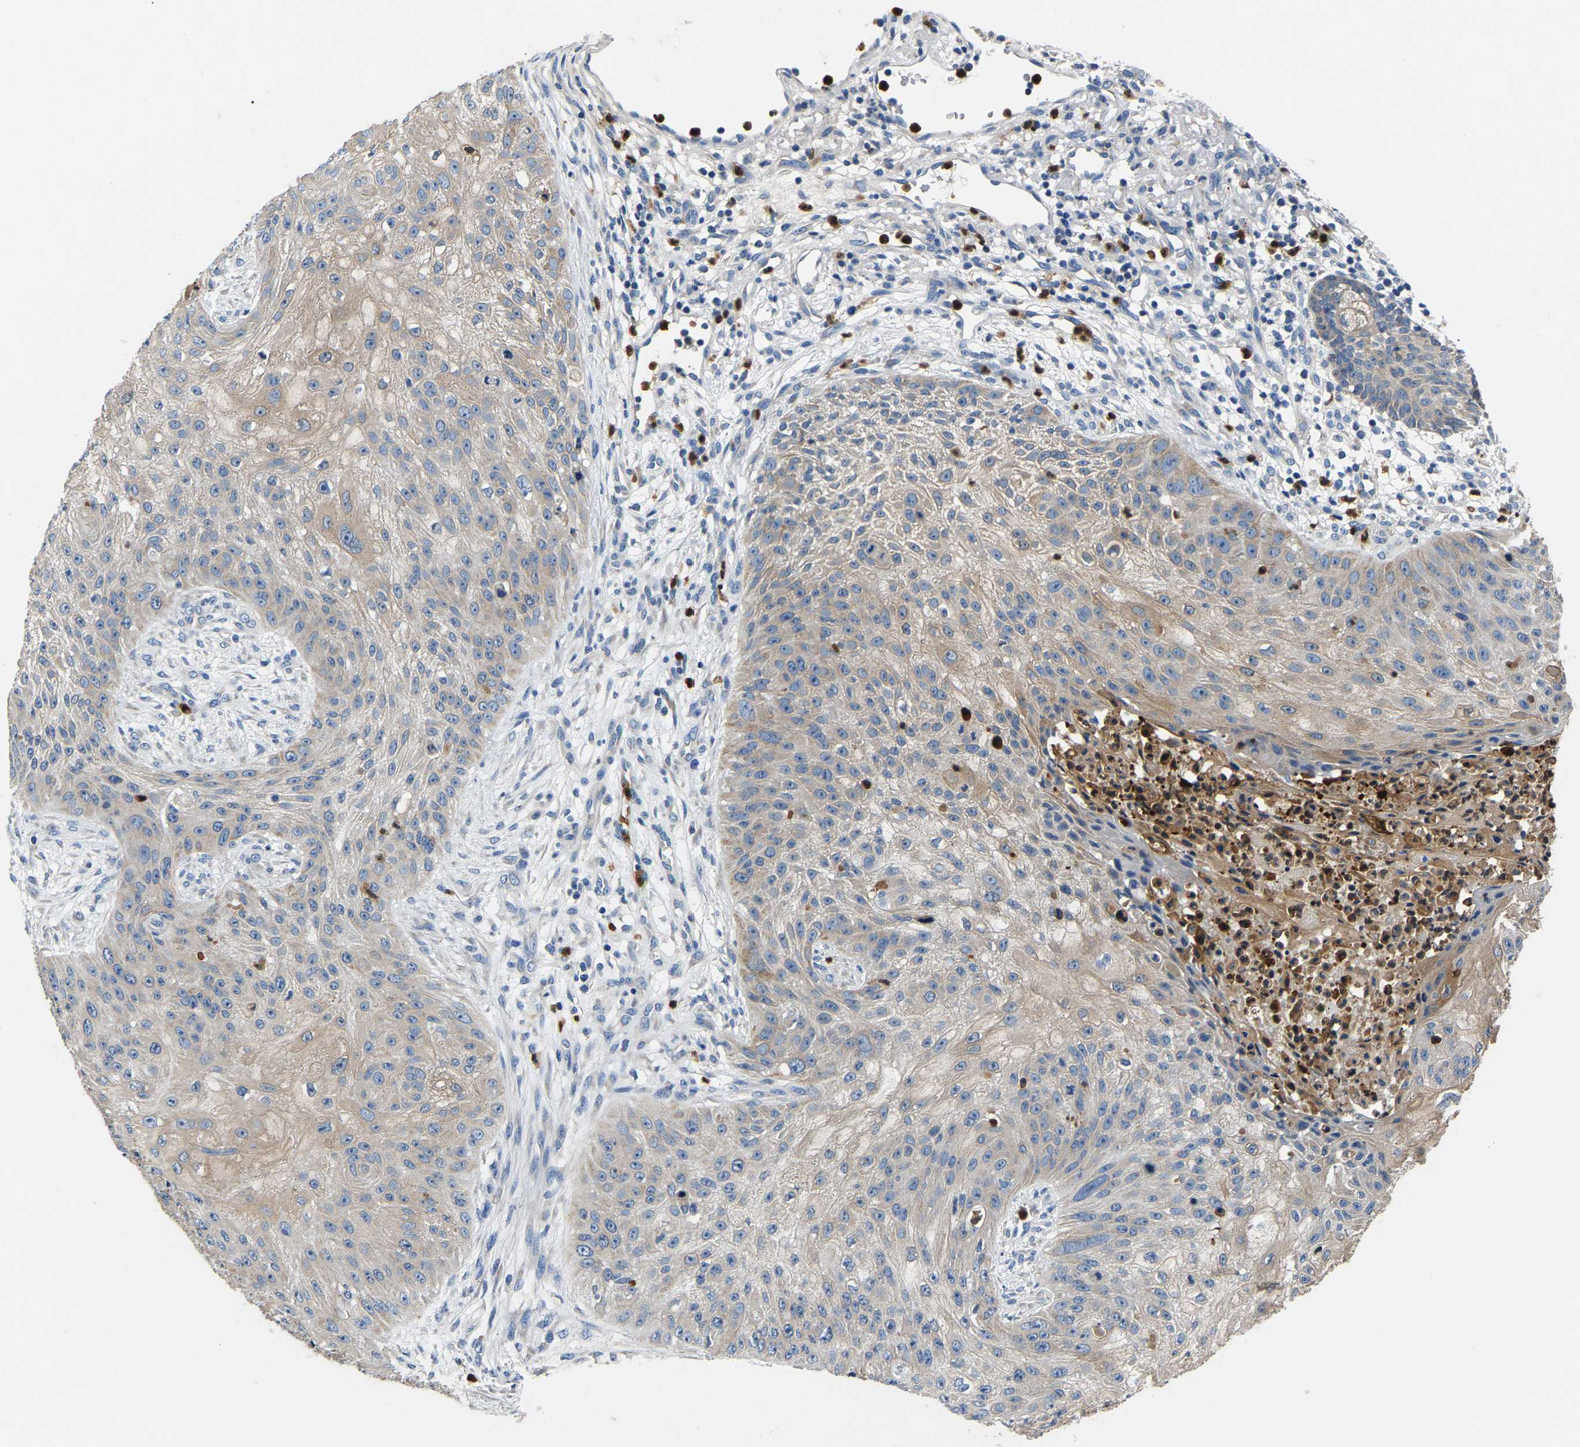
{"staining": {"intensity": "weak", "quantity": "<25%", "location": "cytoplasmic/membranous"}, "tissue": "skin cancer", "cell_type": "Tumor cells", "image_type": "cancer", "snomed": [{"axis": "morphology", "description": "Squamous cell carcinoma, NOS"}, {"axis": "topography", "description": "Skin"}], "caption": "Immunohistochemical staining of skin cancer (squamous cell carcinoma) displays no significant staining in tumor cells.", "gene": "TOR1B", "patient": {"sex": "female", "age": 80}}